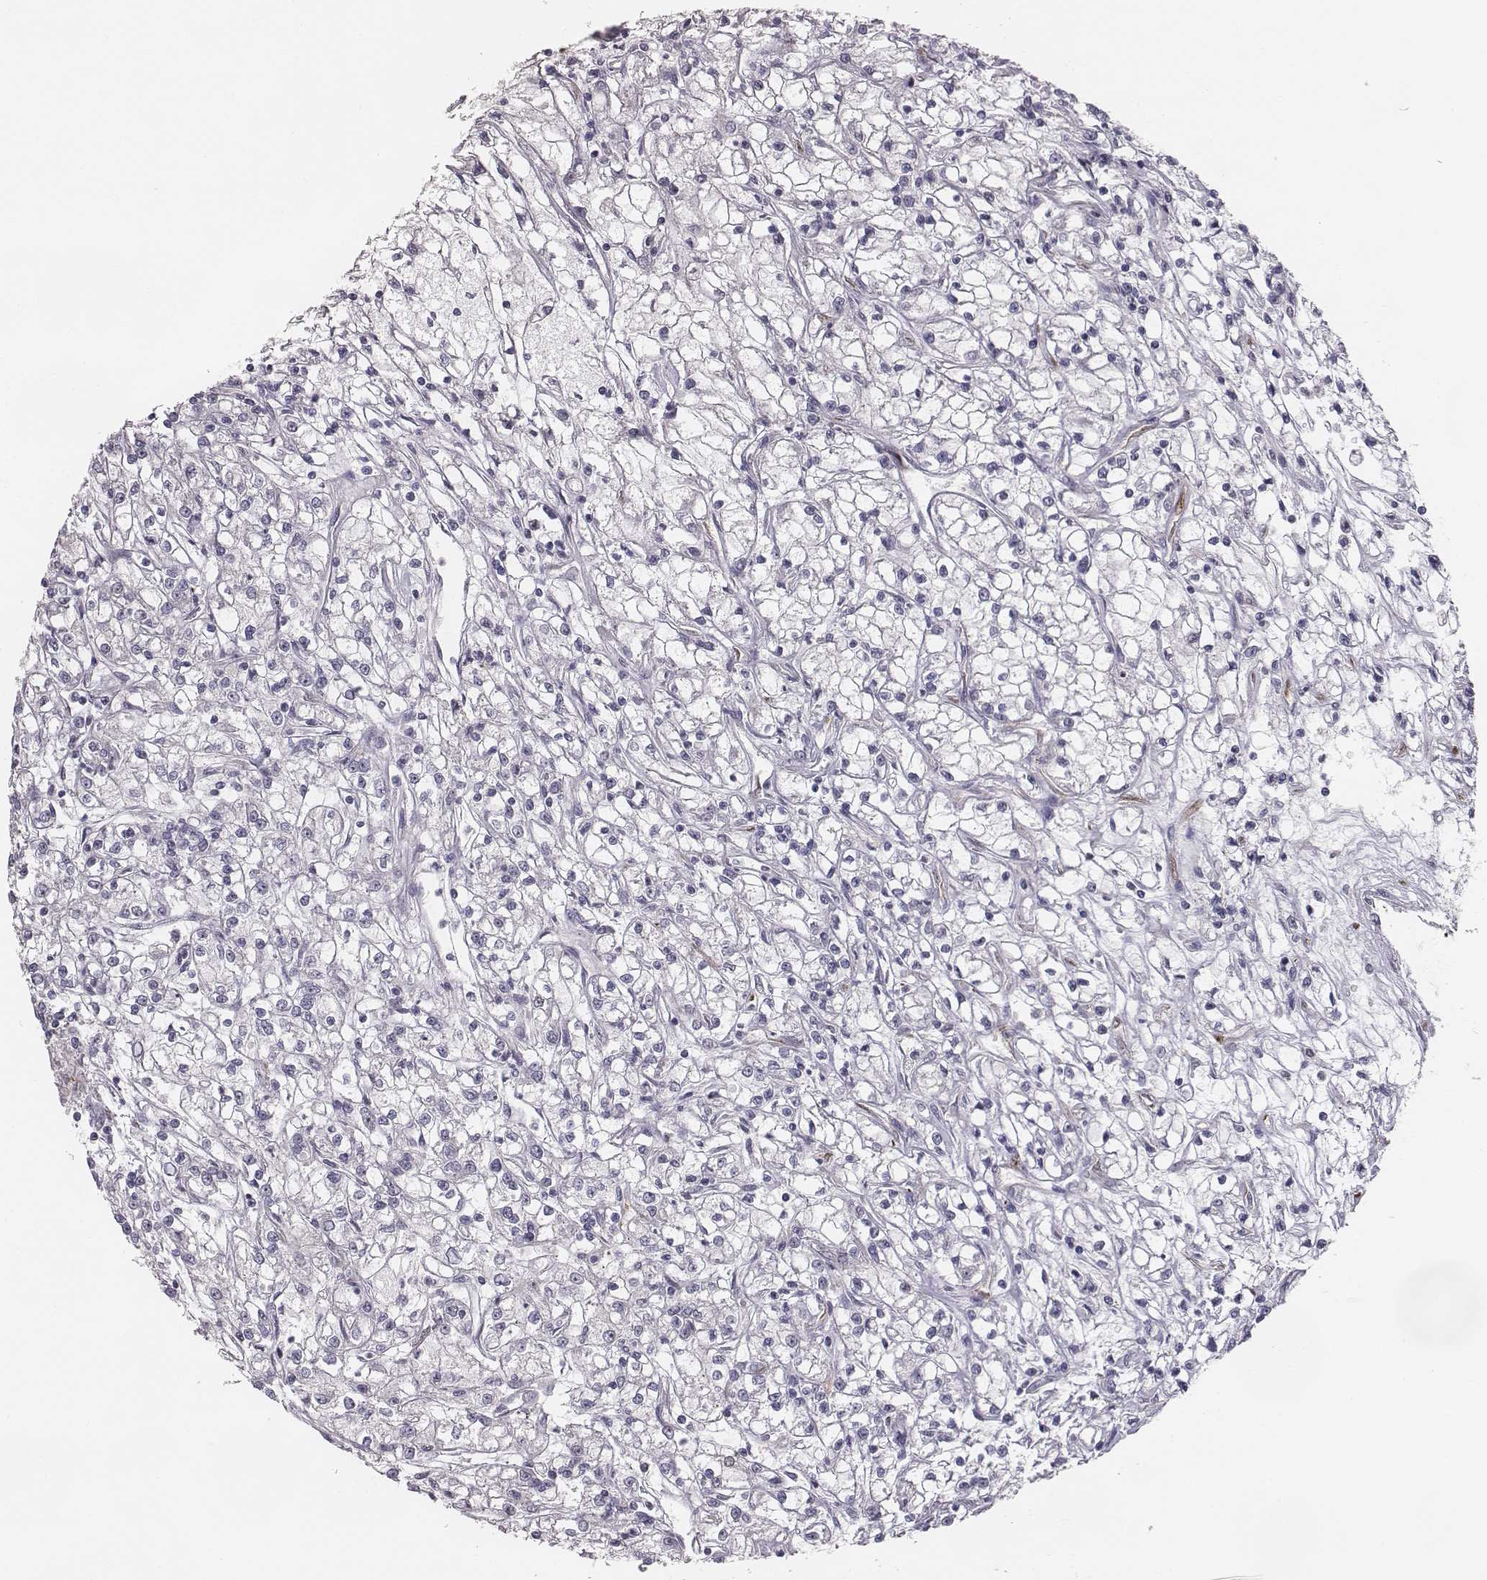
{"staining": {"intensity": "negative", "quantity": "none", "location": "none"}, "tissue": "renal cancer", "cell_type": "Tumor cells", "image_type": "cancer", "snomed": [{"axis": "morphology", "description": "Adenocarcinoma, NOS"}, {"axis": "topography", "description": "Kidney"}], "caption": "A photomicrograph of renal cancer (adenocarcinoma) stained for a protein exhibits no brown staining in tumor cells. Nuclei are stained in blue.", "gene": "NIFK", "patient": {"sex": "female", "age": 59}}